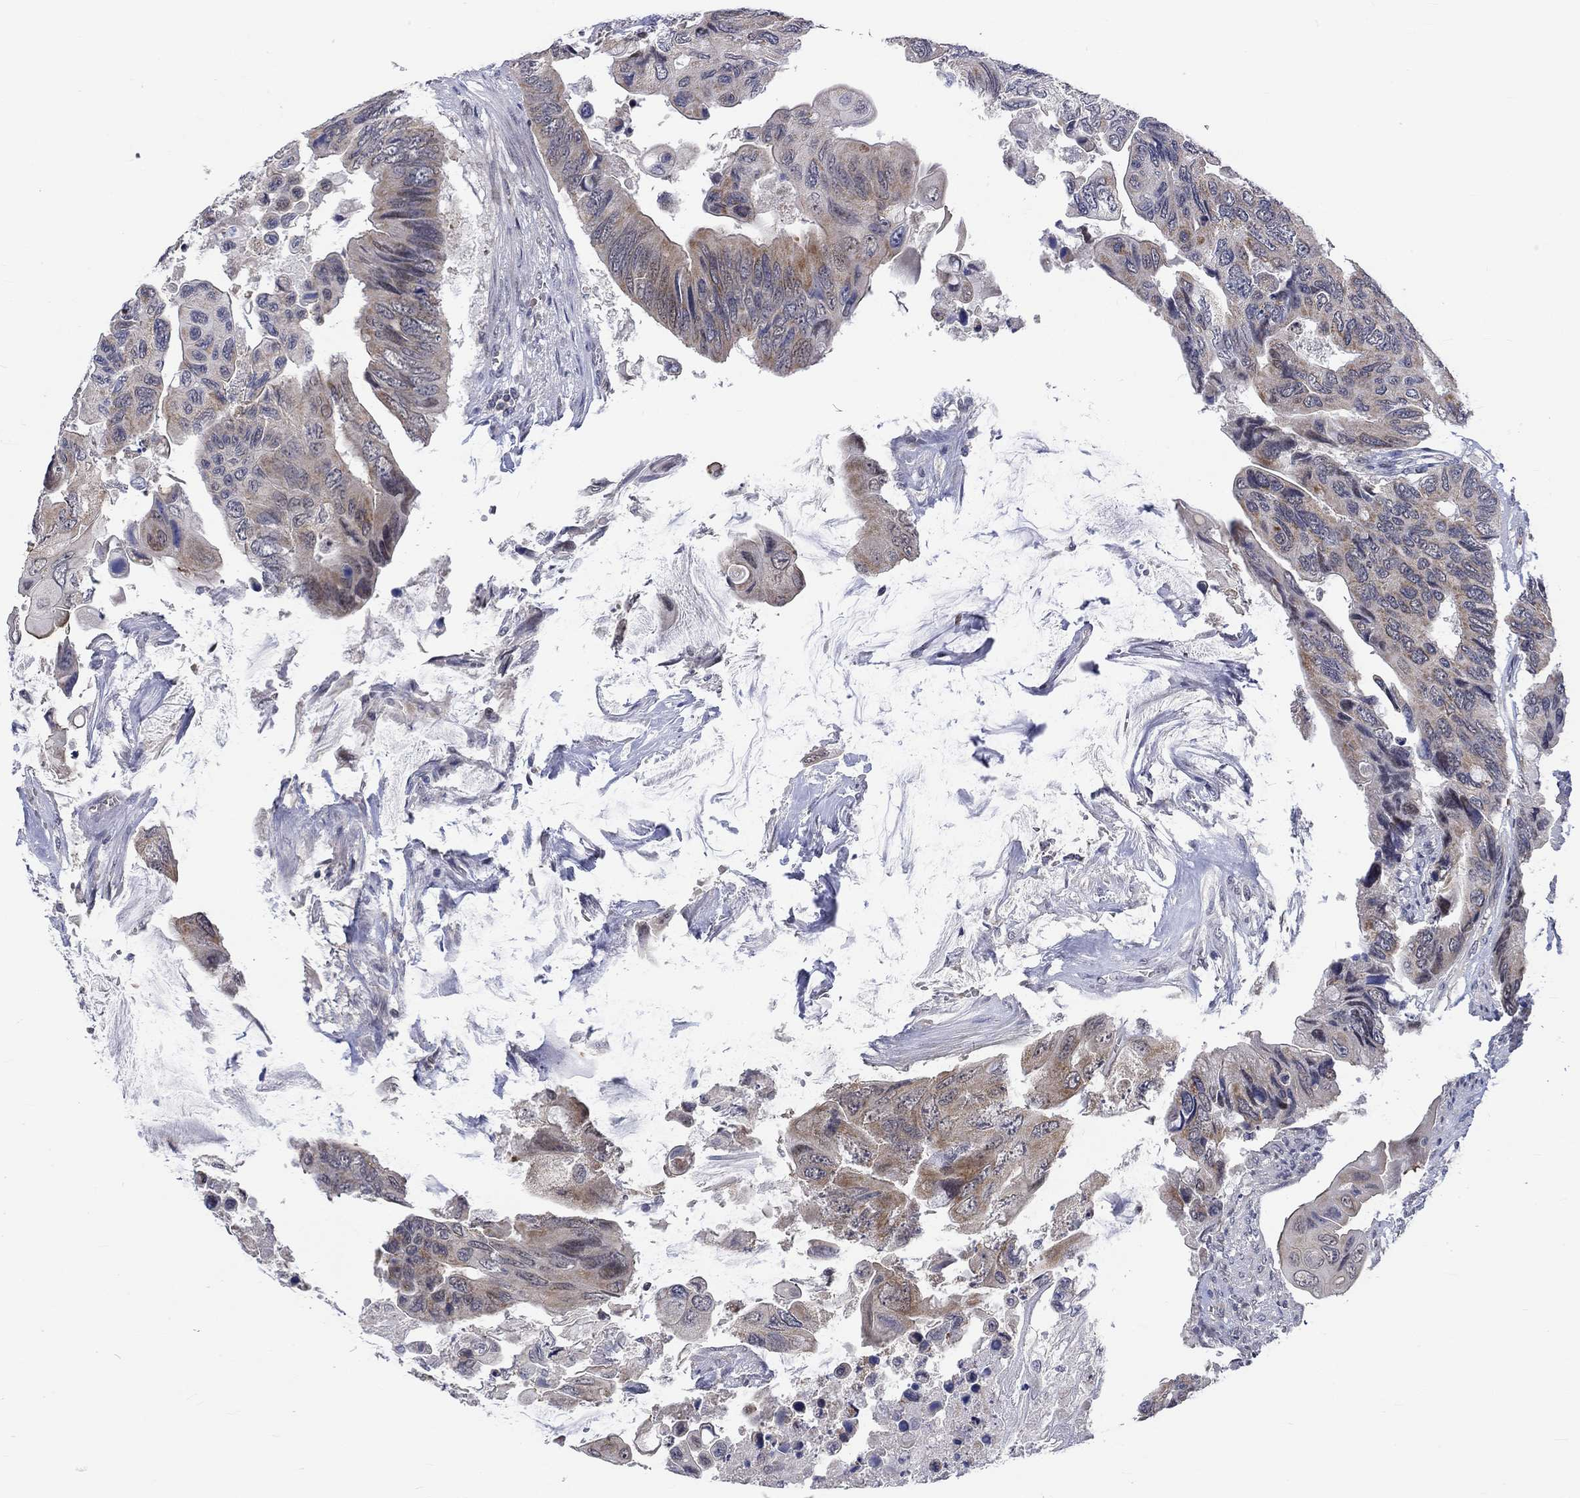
{"staining": {"intensity": "moderate", "quantity": "<25%", "location": "cytoplasmic/membranous"}, "tissue": "colorectal cancer", "cell_type": "Tumor cells", "image_type": "cancer", "snomed": [{"axis": "morphology", "description": "Adenocarcinoma, NOS"}, {"axis": "topography", "description": "Rectum"}], "caption": "A brown stain highlights moderate cytoplasmic/membranous staining of a protein in human colorectal cancer (adenocarcinoma) tumor cells.", "gene": "WASF1", "patient": {"sex": "male", "age": 63}}